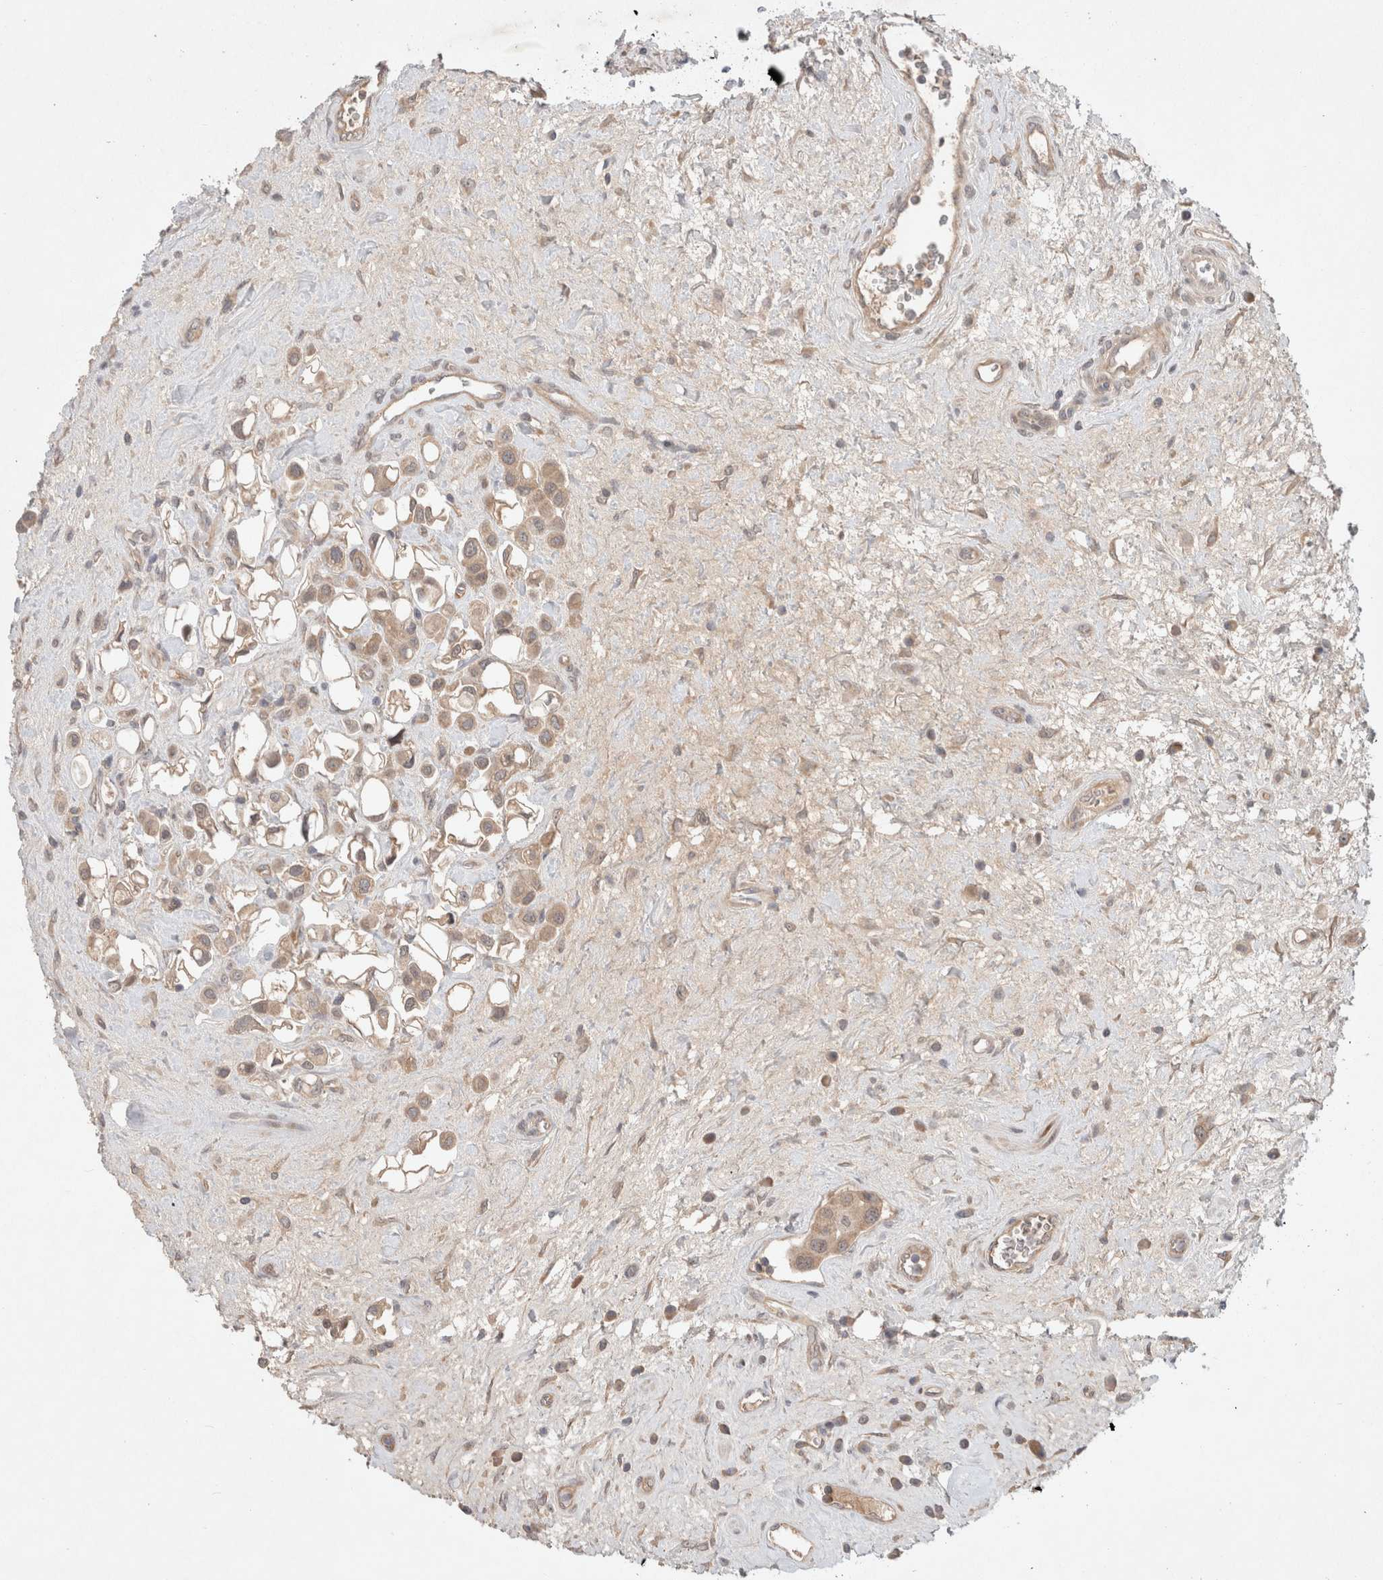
{"staining": {"intensity": "weak", "quantity": ">75%", "location": "cytoplasmic/membranous"}, "tissue": "urothelial cancer", "cell_type": "Tumor cells", "image_type": "cancer", "snomed": [{"axis": "morphology", "description": "Urothelial carcinoma, High grade"}, {"axis": "topography", "description": "Urinary bladder"}], "caption": "Human high-grade urothelial carcinoma stained with a protein marker displays weak staining in tumor cells.", "gene": "RASAL2", "patient": {"sex": "male", "age": 50}}